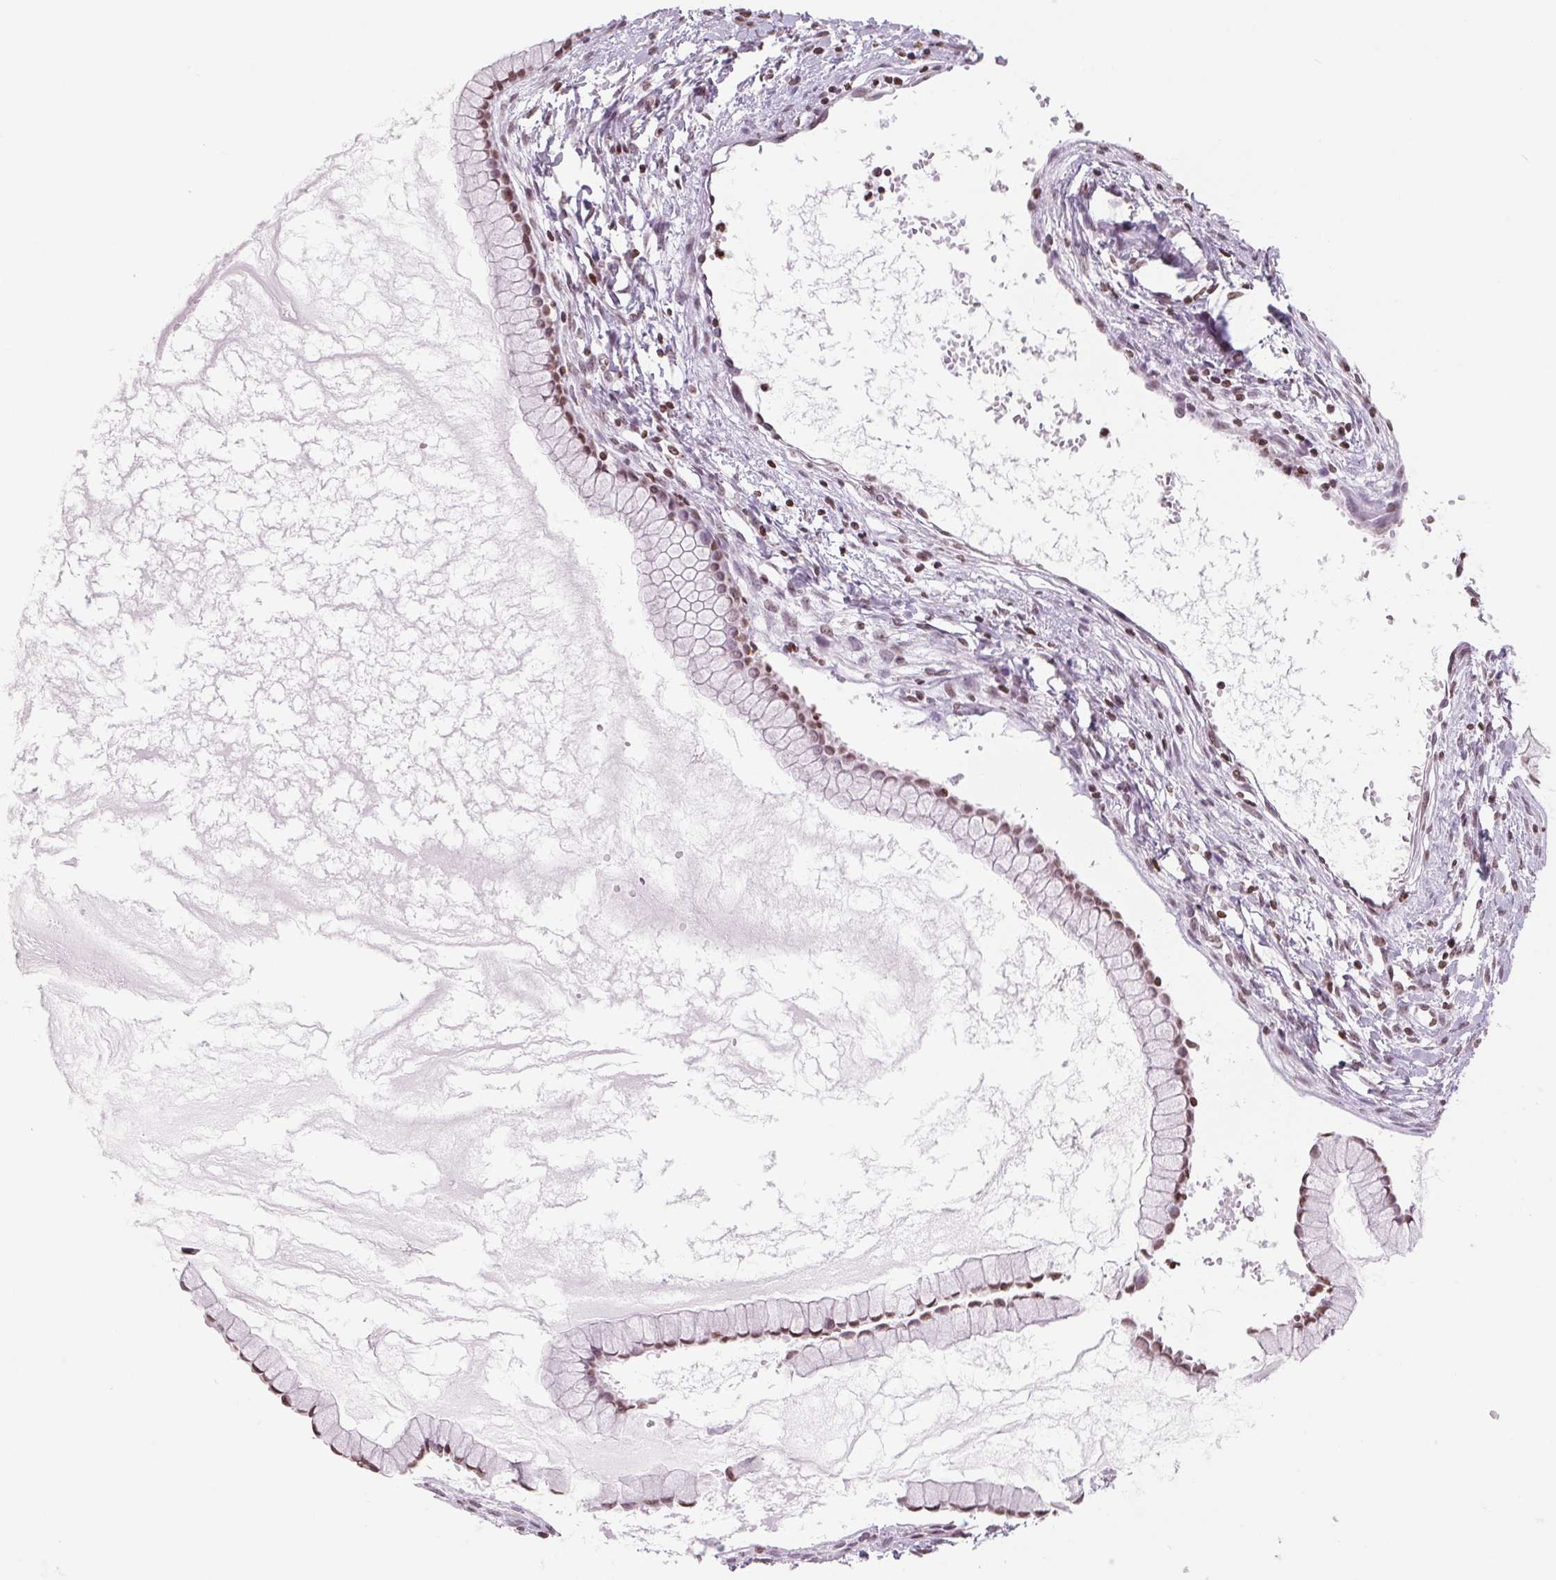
{"staining": {"intensity": "moderate", "quantity": "25%-75%", "location": "nuclear"}, "tissue": "ovarian cancer", "cell_type": "Tumor cells", "image_type": "cancer", "snomed": [{"axis": "morphology", "description": "Cystadenocarcinoma, mucinous, NOS"}, {"axis": "topography", "description": "Ovary"}], "caption": "High-magnification brightfield microscopy of ovarian mucinous cystadenocarcinoma stained with DAB (3,3'-diaminobenzidine) (brown) and counterstained with hematoxylin (blue). tumor cells exhibit moderate nuclear staining is seen in about25%-75% of cells.", "gene": "SMIM12", "patient": {"sex": "female", "age": 41}}